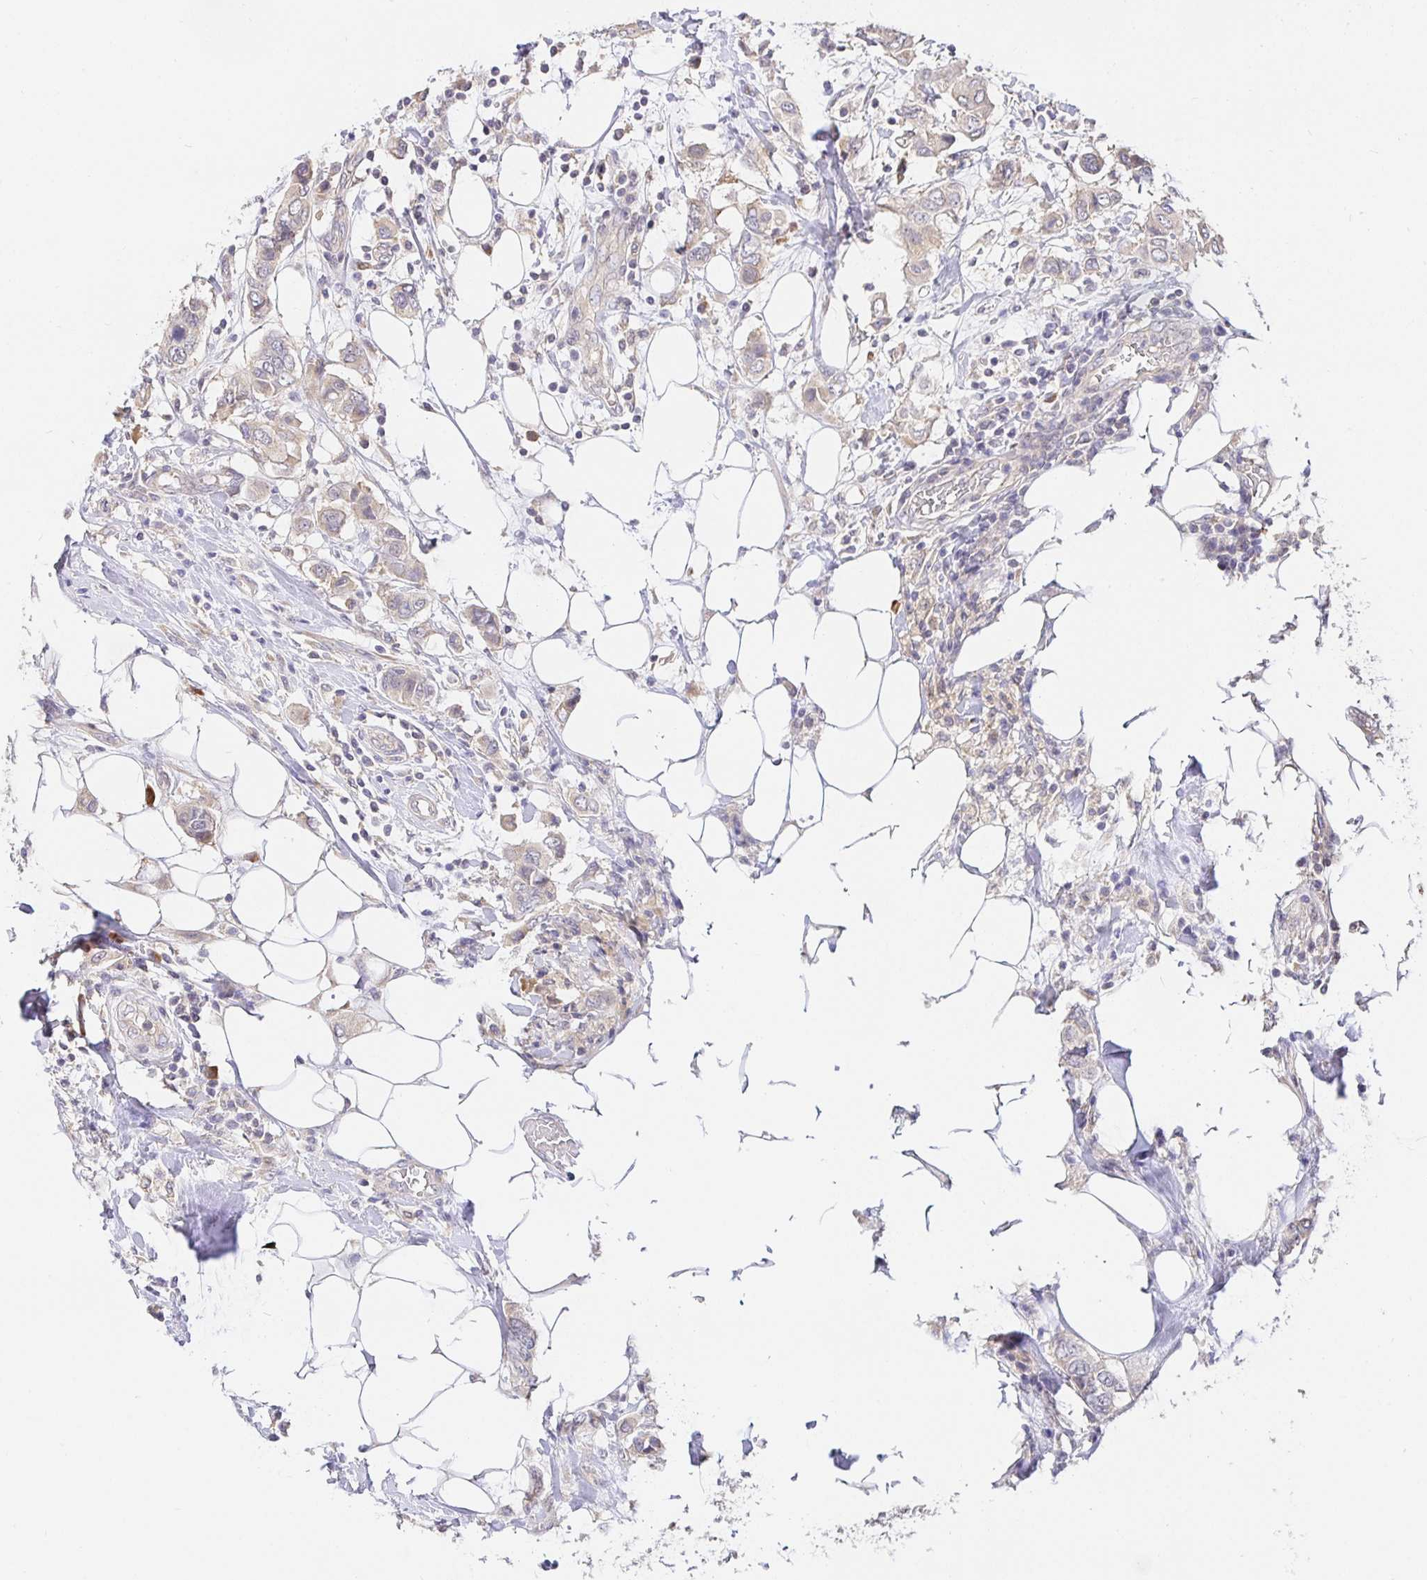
{"staining": {"intensity": "weak", "quantity": "25%-75%", "location": "cytoplasmic/membranous"}, "tissue": "breast cancer", "cell_type": "Tumor cells", "image_type": "cancer", "snomed": [{"axis": "morphology", "description": "Lobular carcinoma"}, {"axis": "topography", "description": "Breast"}], "caption": "Immunohistochemistry photomicrograph of human breast cancer stained for a protein (brown), which shows low levels of weak cytoplasmic/membranous expression in approximately 25%-75% of tumor cells.", "gene": "ZDHHC11", "patient": {"sex": "female", "age": 51}}